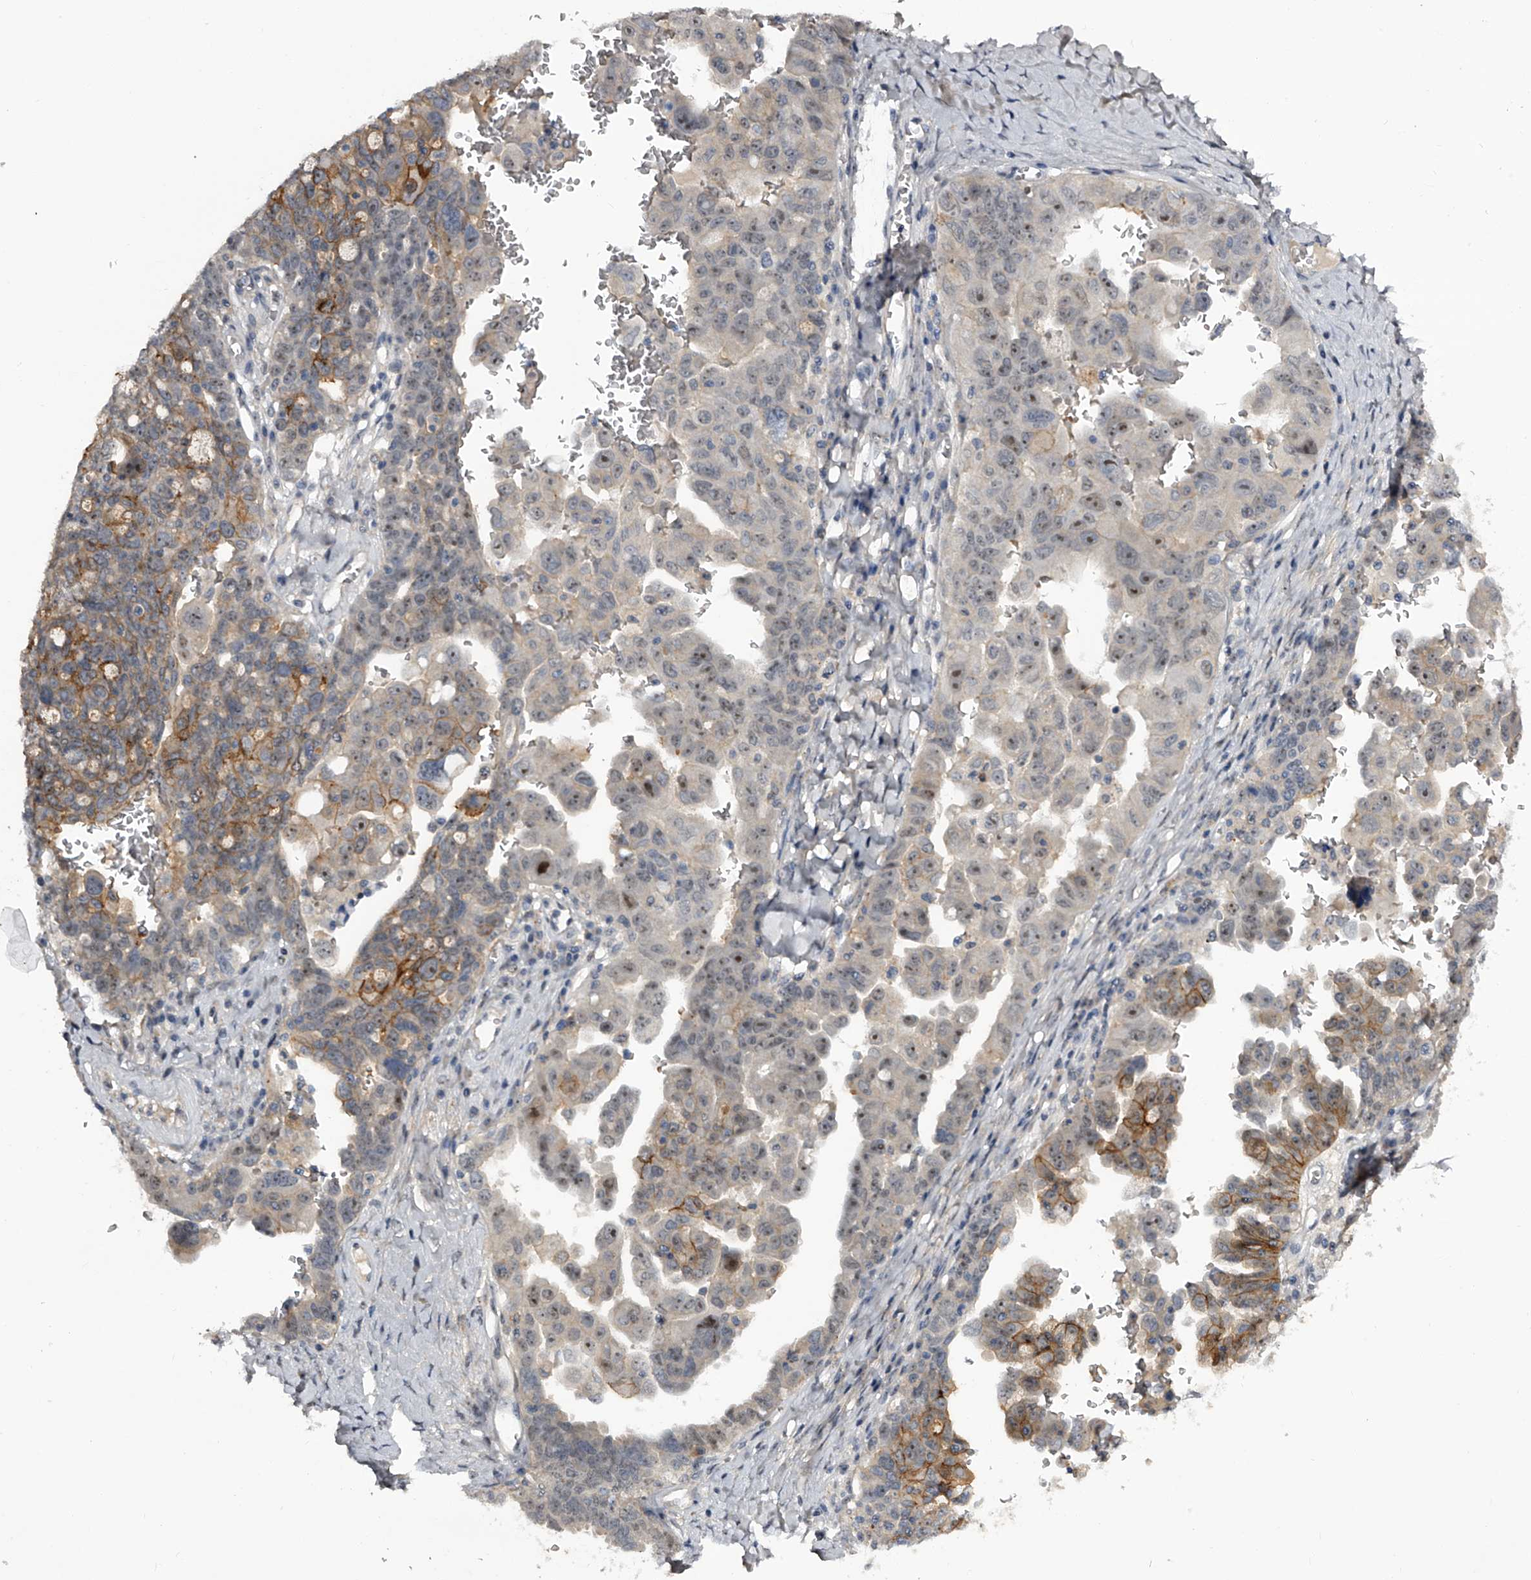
{"staining": {"intensity": "moderate", "quantity": "25%-75%", "location": "cytoplasmic/membranous,nuclear"}, "tissue": "ovarian cancer", "cell_type": "Tumor cells", "image_type": "cancer", "snomed": [{"axis": "morphology", "description": "Carcinoma, endometroid"}, {"axis": "topography", "description": "Ovary"}], "caption": "A histopathology image of ovarian endometroid carcinoma stained for a protein exhibits moderate cytoplasmic/membranous and nuclear brown staining in tumor cells.", "gene": "MDN1", "patient": {"sex": "female", "age": 62}}